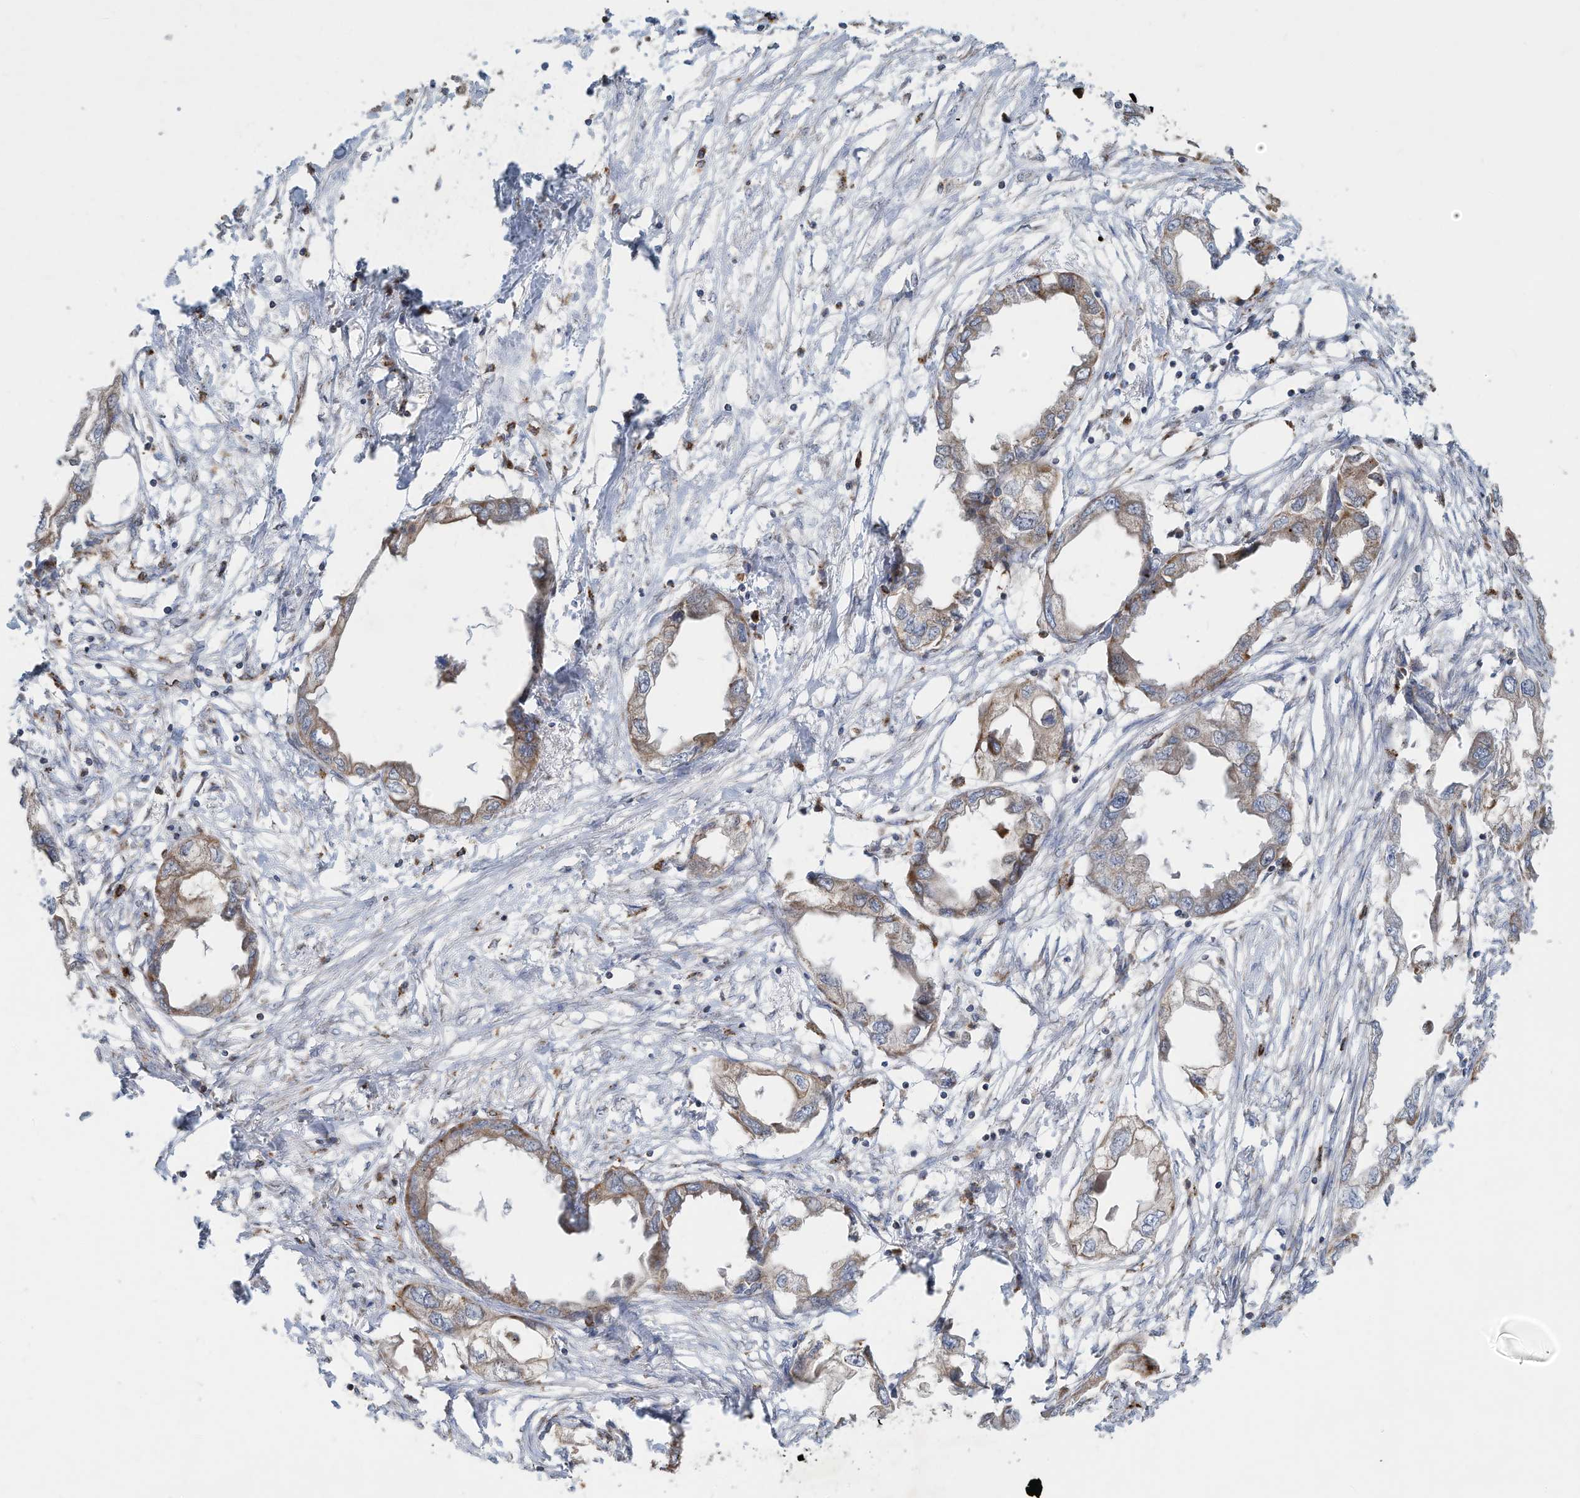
{"staining": {"intensity": "weak", "quantity": "25%-75%", "location": "cytoplasmic/membranous"}, "tissue": "endometrial cancer", "cell_type": "Tumor cells", "image_type": "cancer", "snomed": [{"axis": "morphology", "description": "Adenocarcinoma, NOS"}, {"axis": "morphology", "description": "Adenocarcinoma, metastatic, NOS"}, {"axis": "topography", "description": "Adipose tissue"}, {"axis": "topography", "description": "Endometrium"}], "caption": "This is an image of IHC staining of endometrial cancer, which shows weak expression in the cytoplasmic/membranous of tumor cells.", "gene": "C2orf74", "patient": {"sex": "female", "age": 67}}